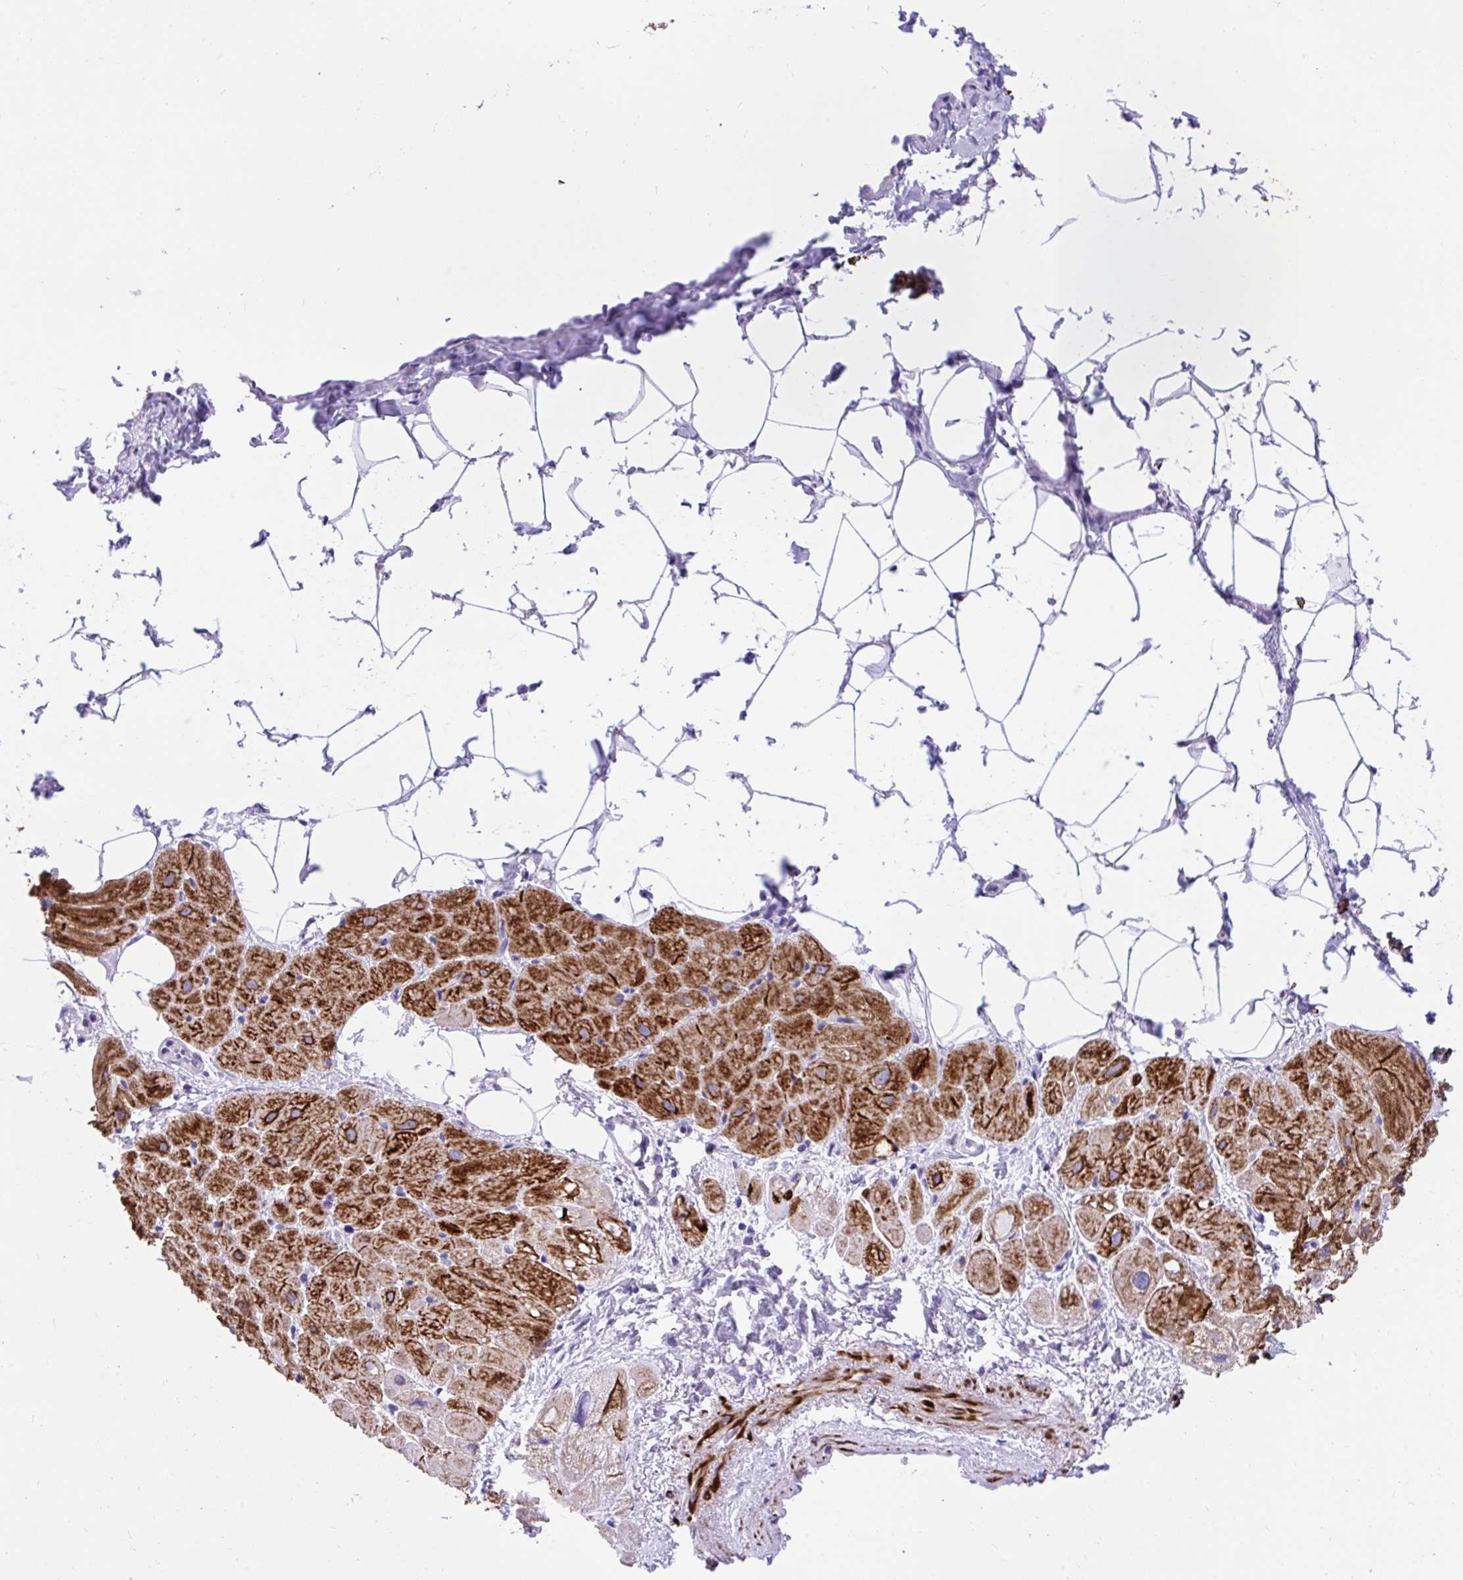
{"staining": {"intensity": "strong", "quantity": ">75%", "location": "cytoplasmic/membranous"}, "tissue": "heart muscle", "cell_type": "Cardiomyocytes", "image_type": "normal", "snomed": [{"axis": "morphology", "description": "Normal tissue, NOS"}, {"axis": "topography", "description": "Heart"}], "caption": "Immunohistochemical staining of normal human heart muscle displays high levels of strong cytoplasmic/membranous expression in approximately >75% of cardiomyocytes.", "gene": "KCNN4", "patient": {"sex": "male", "age": 62}}